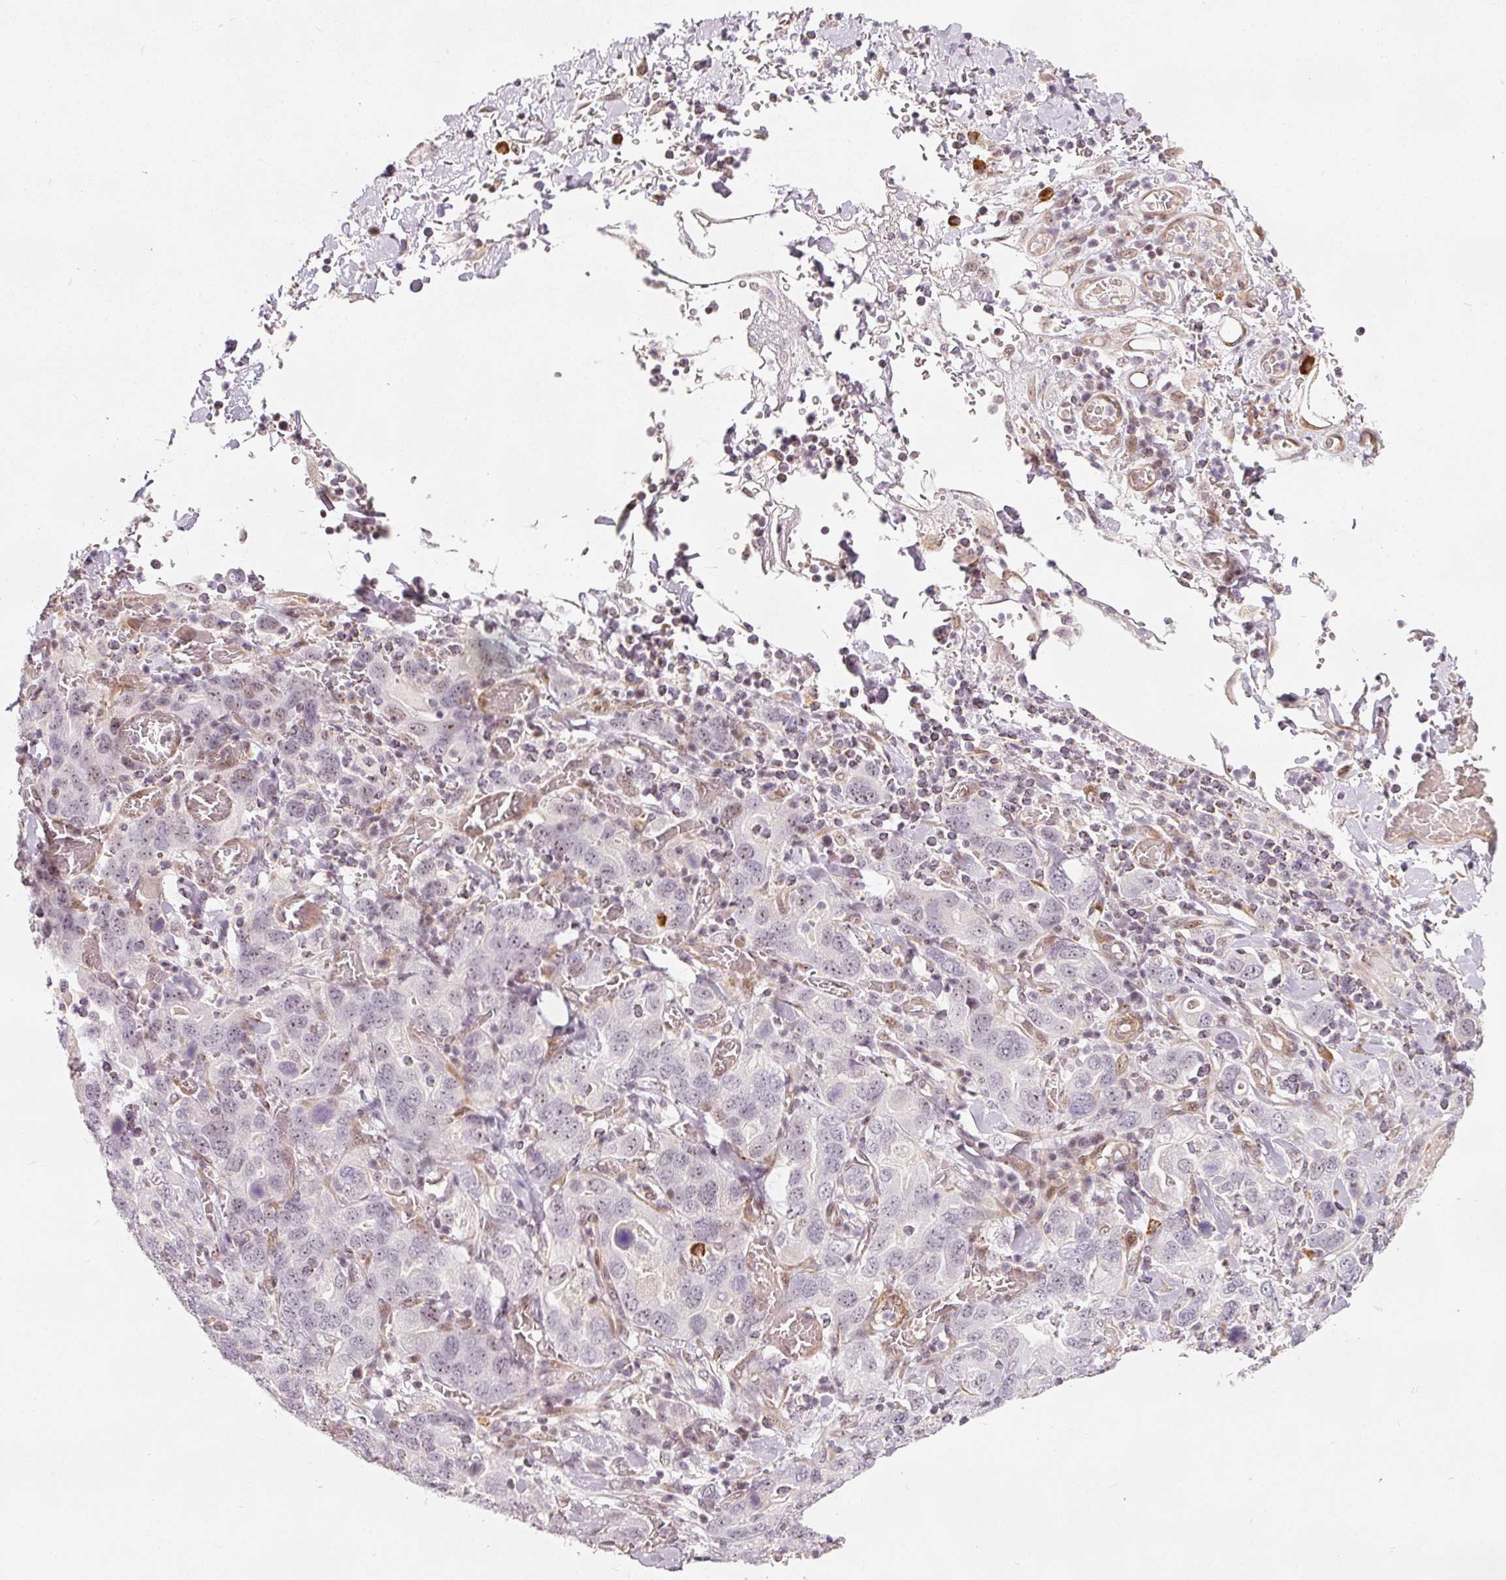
{"staining": {"intensity": "negative", "quantity": "none", "location": "none"}, "tissue": "stomach cancer", "cell_type": "Tumor cells", "image_type": "cancer", "snomed": [{"axis": "morphology", "description": "Adenocarcinoma, NOS"}, {"axis": "topography", "description": "Stomach, upper"}, {"axis": "topography", "description": "Stomach"}], "caption": "Protein analysis of stomach cancer displays no significant expression in tumor cells.", "gene": "MXRA8", "patient": {"sex": "male", "age": 62}}